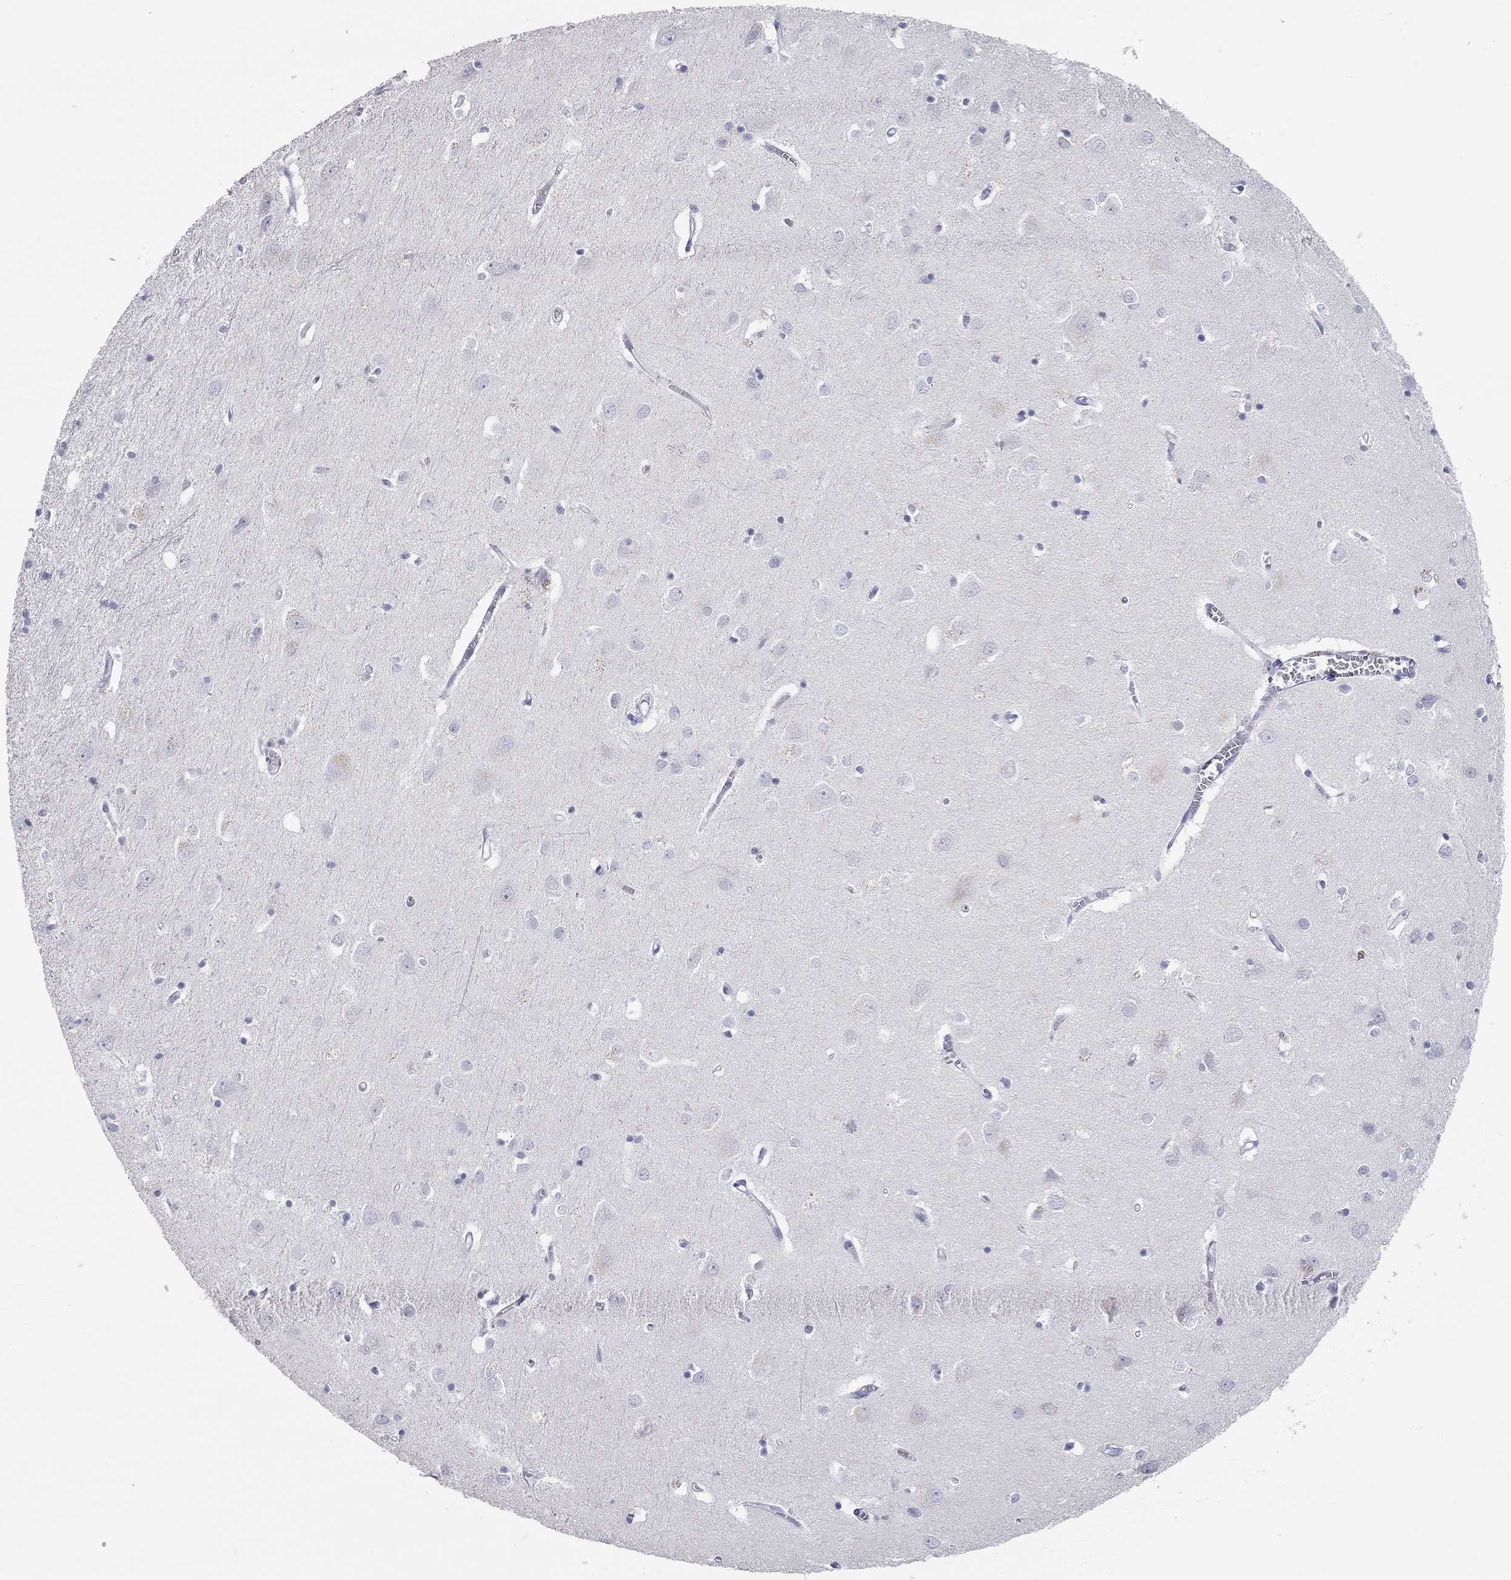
{"staining": {"intensity": "negative", "quantity": "none", "location": "none"}, "tissue": "cerebral cortex", "cell_type": "Endothelial cells", "image_type": "normal", "snomed": [{"axis": "morphology", "description": "Normal tissue, NOS"}, {"axis": "topography", "description": "Cerebral cortex"}], "caption": "Endothelial cells are negative for brown protein staining in unremarkable cerebral cortex. (DAB (3,3'-diaminobenzidine) IHC visualized using brightfield microscopy, high magnification).", "gene": "AK8", "patient": {"sex": "male", "age": 70}}